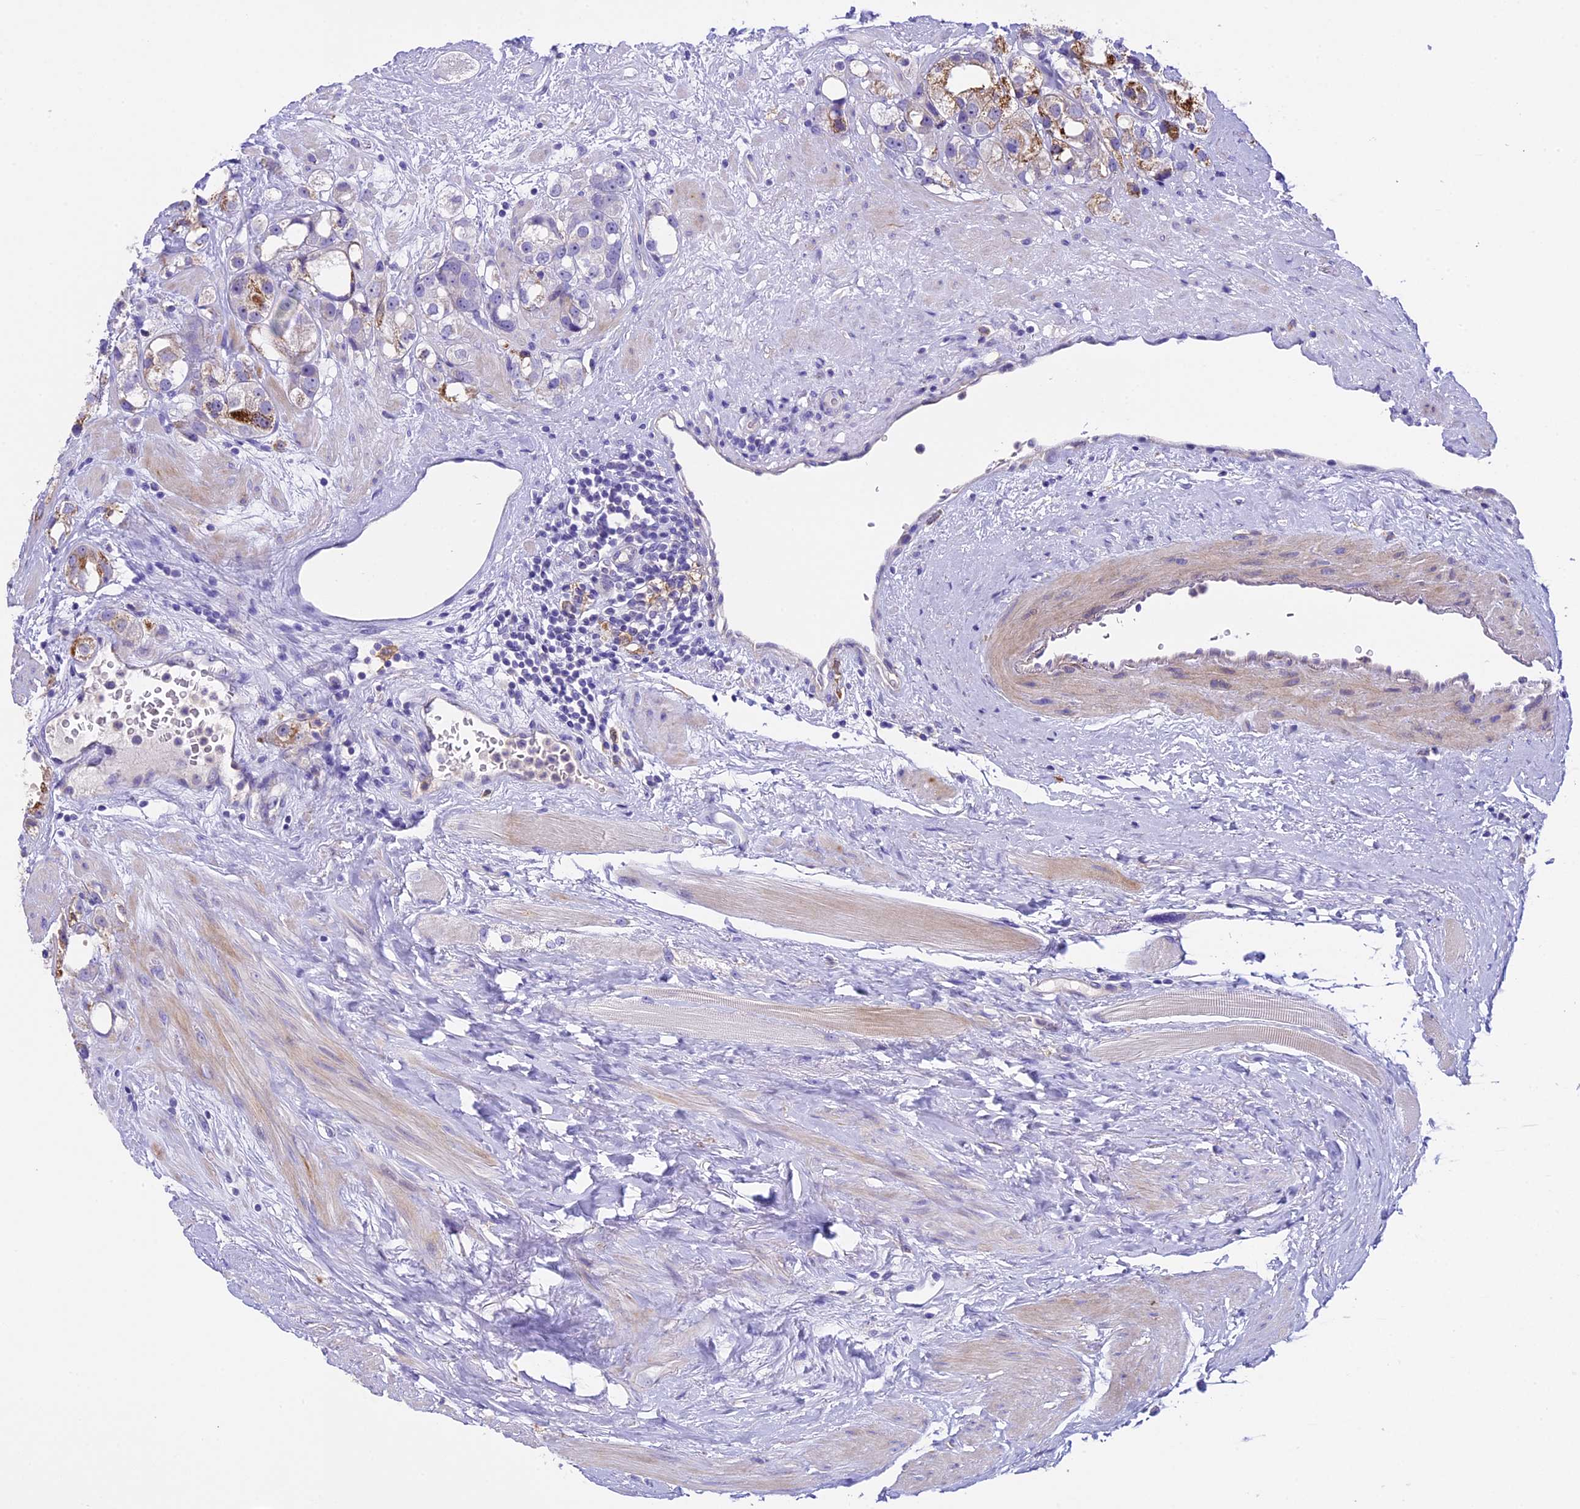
{"staining": {"intensity": "moderate", "quantity": "<25%", "location": "cytoplasmic/membranous"}, "tissue": "prostate cancer", "cell_type": "Tumor cells", "image_type": "cancer", "snomed": [{"axis": "morphology", "description": "Adenocarcinoma, NOS"}, {"axis": "topography", "description": "Prostate"}], "caption": "A histopathology image showing moderate cytoplasmic/membranous expression in approximately <25% of tumor cells in prostate cancer (adenocarcinoma), as visualized by brown immunohistochemical staining.", "gene": "NOD2", "patient": {"sex": "male", "age": 79}}